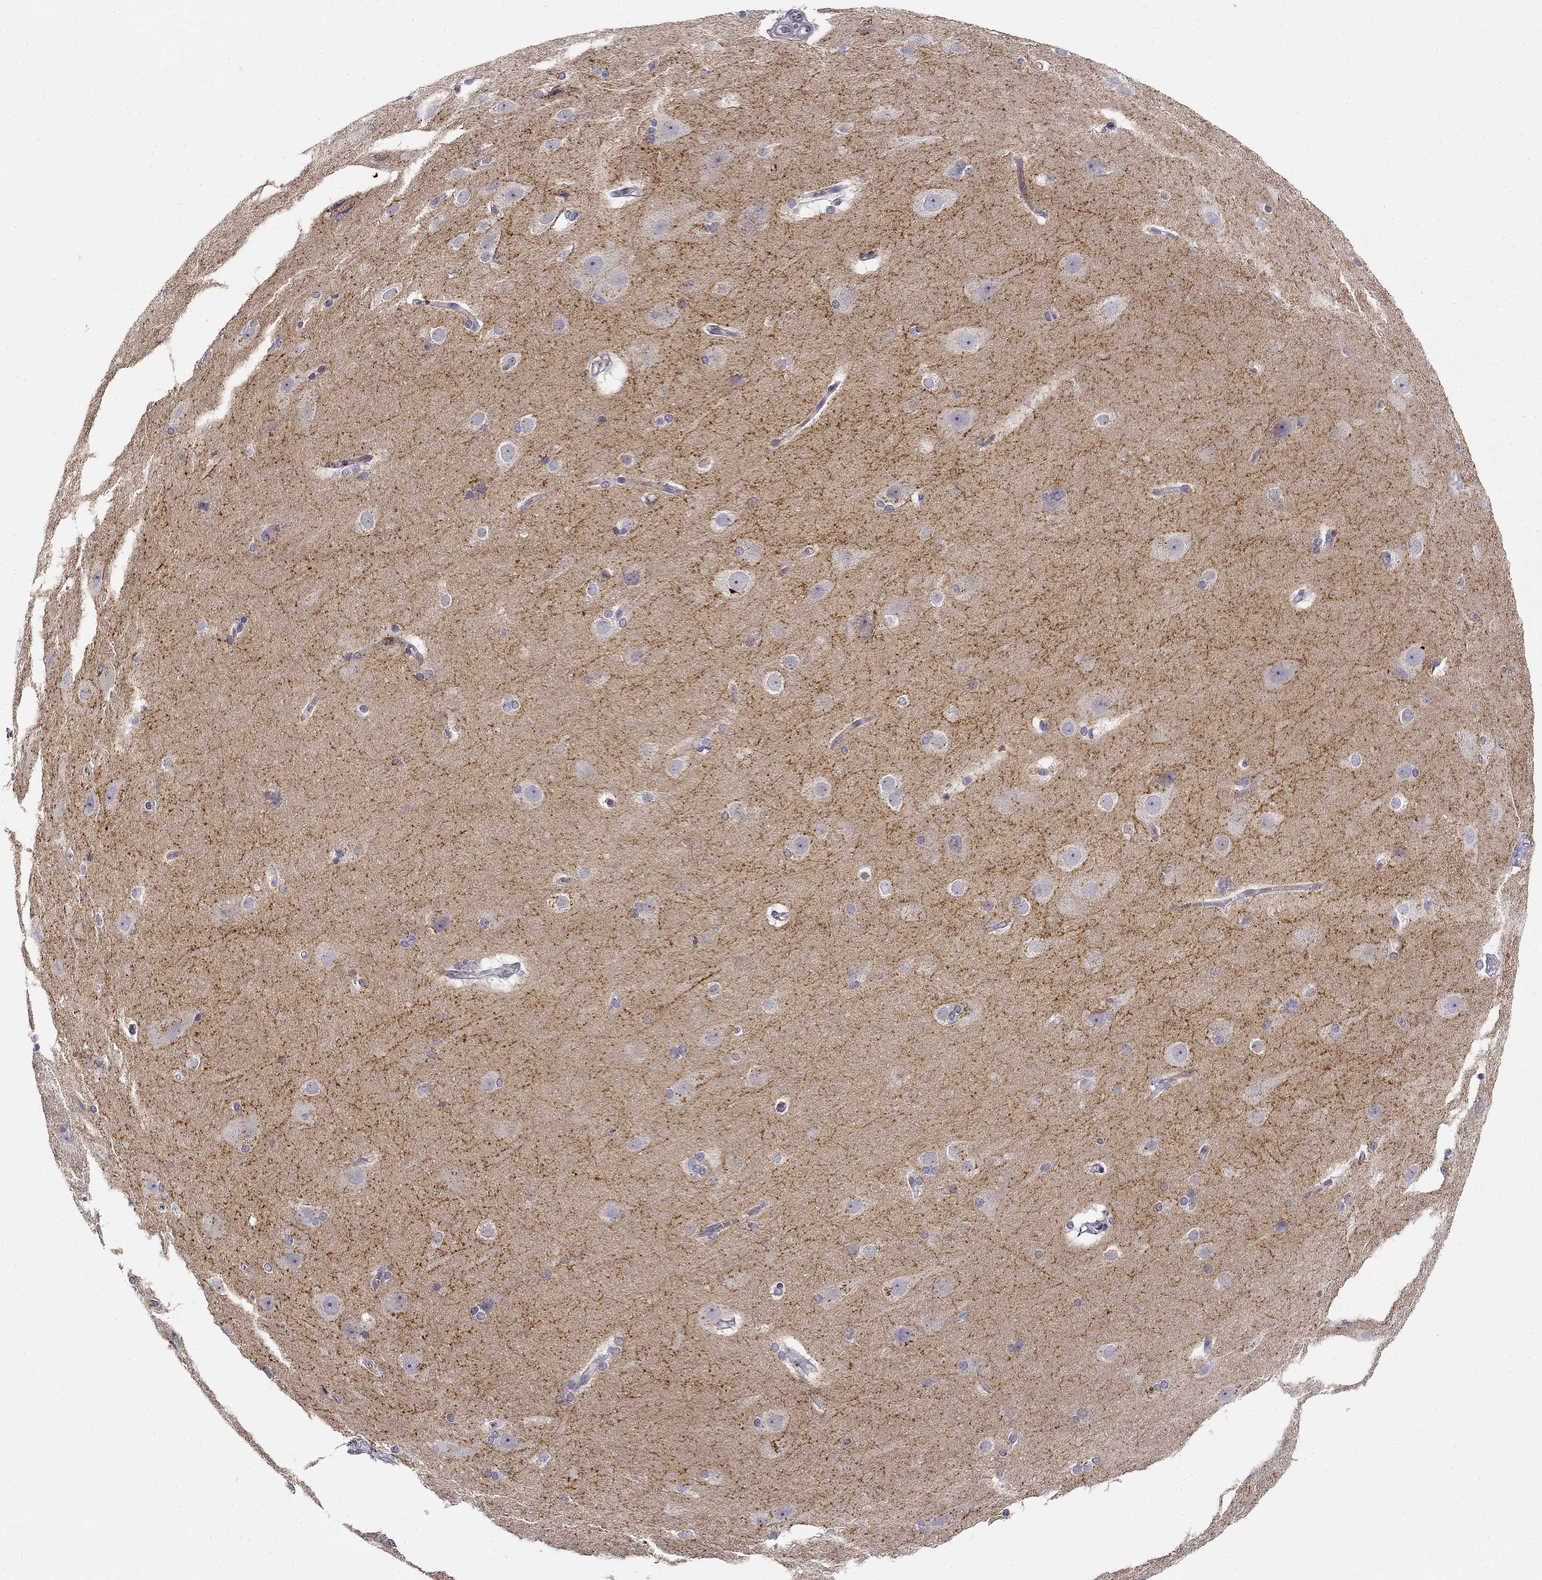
{"staining": {"intensity": "negative", "quantity": "none", "location": "none"}, "tissue": "hippocampus", "cell_type": "Glial cells", "image_type": "normal", "snomed": [{"axis": "morphology", "description": "Normal tissue, NOS"}, {"axis": "topography", "description": "Cerebral cortex"}, {"axis": "topography", "description": "Hippocampus"}], "caption": "A high-resolution histopathology image shows IHC staining of benign hippocampus, which reveals no significant positivity in glial cells. The staining was performed using DAB (3,3'-diaminobenzidine) to visualize the protein expression in brown, while the nuclei were stained in blue with hematoxylin (Magnification: 20x).", "gene": "CNR1", "patient": {"sex": "female", "age": 19}}